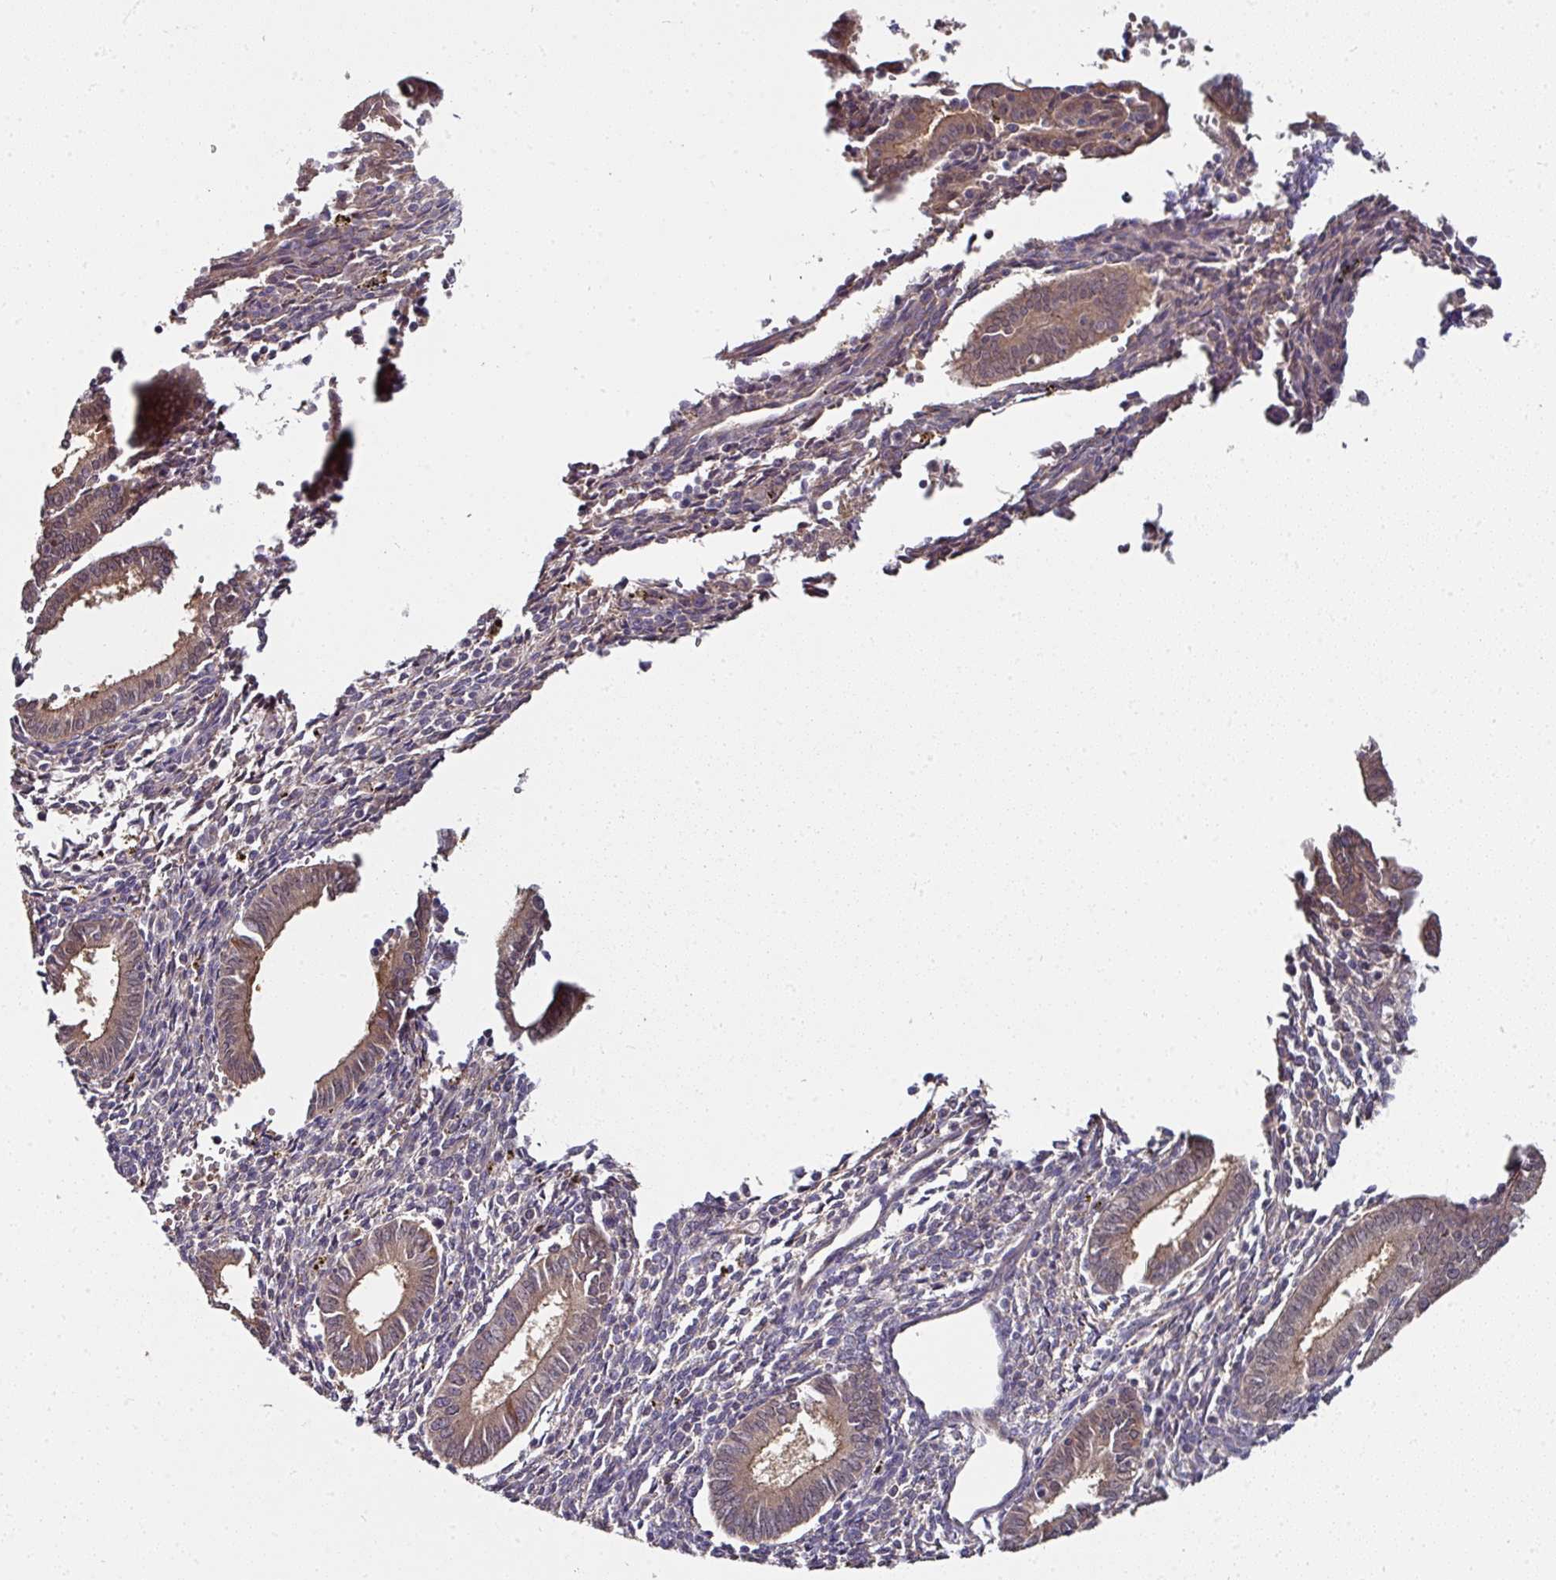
{"staining": {"intensity": "negative", "quantity": "none", "location": "none"}, "tissue": "endometrium", "cell_type": "Cells in endometrial stroma", "image_type": "normal", "snomed": [{"axis": "morphology", "description": "Normal tissue, NOS"}, {"axis": "topography", "description": "Endometrium"}], "caption": "DAB immunohistochemical staining of normal human endometrium displays no significant expression in cells in endometrial stroma. (IHC, brightfield microscopy, high magnification).", "gene": "CTDSP2", "patient": {"sex": "female", "age": 41}}